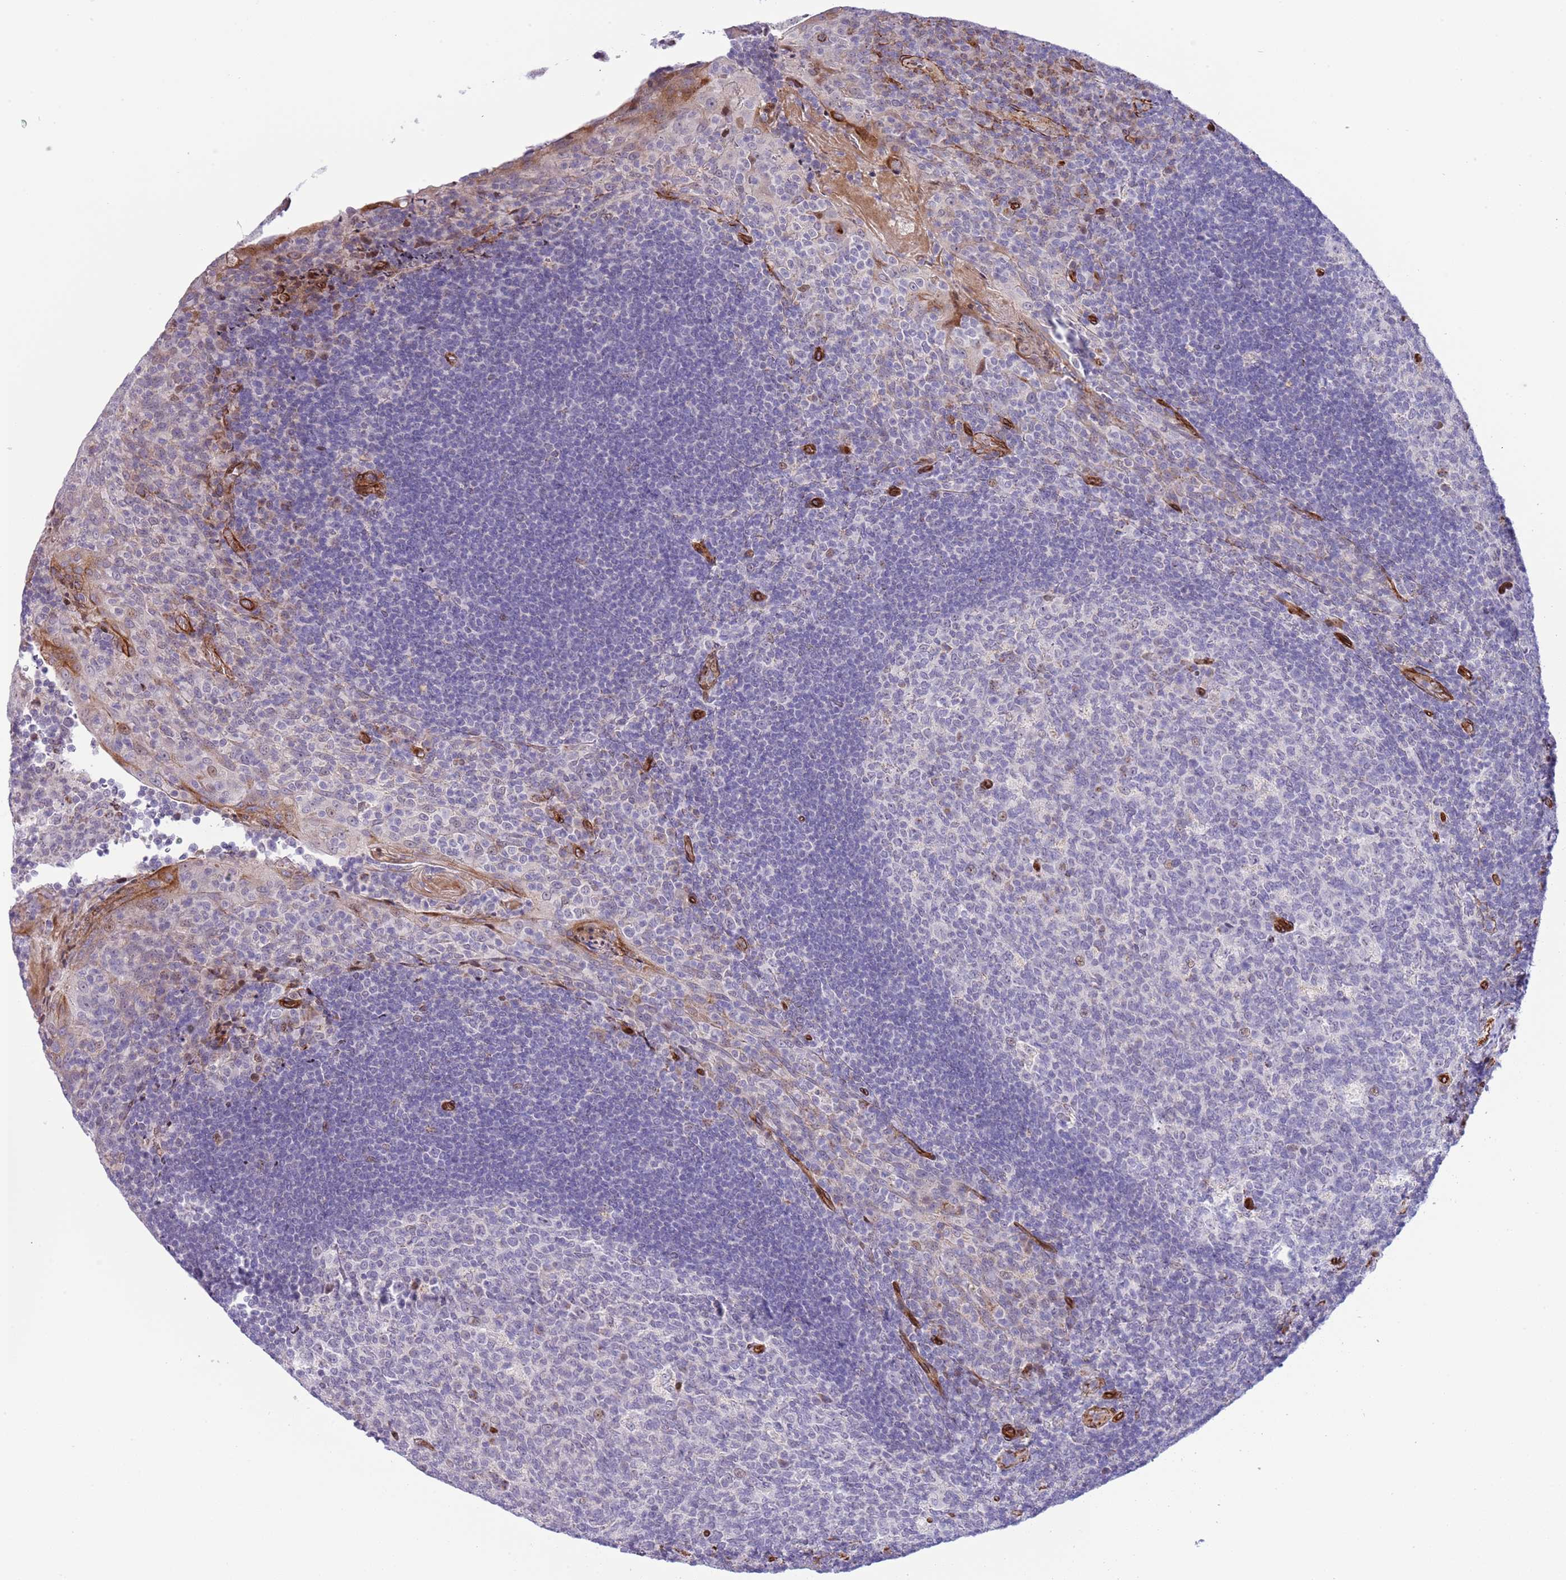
{"staining": {"intensity": "negative", "quantity": "none", "location": "none"}, "tissue": "tonsil", "cell_type": "Germinal center cells", "image_type": "normal", "snomed": [{"axis": "morphology", "description": "Normal tissue, NOS"}, {"axis": "topography", "description": "Tonsil"}], "caption": "Immunohistochemical staining of unremarkable human tonsil reveals no significant expression in germinal center cells. (Stains: DAB immunohistochemistry with hematoxylin counter stain, Microscopy: brightfield microscopy at high magnification).", "gene": "NEK3", "patient": {"sex": "male", "age": 17}}